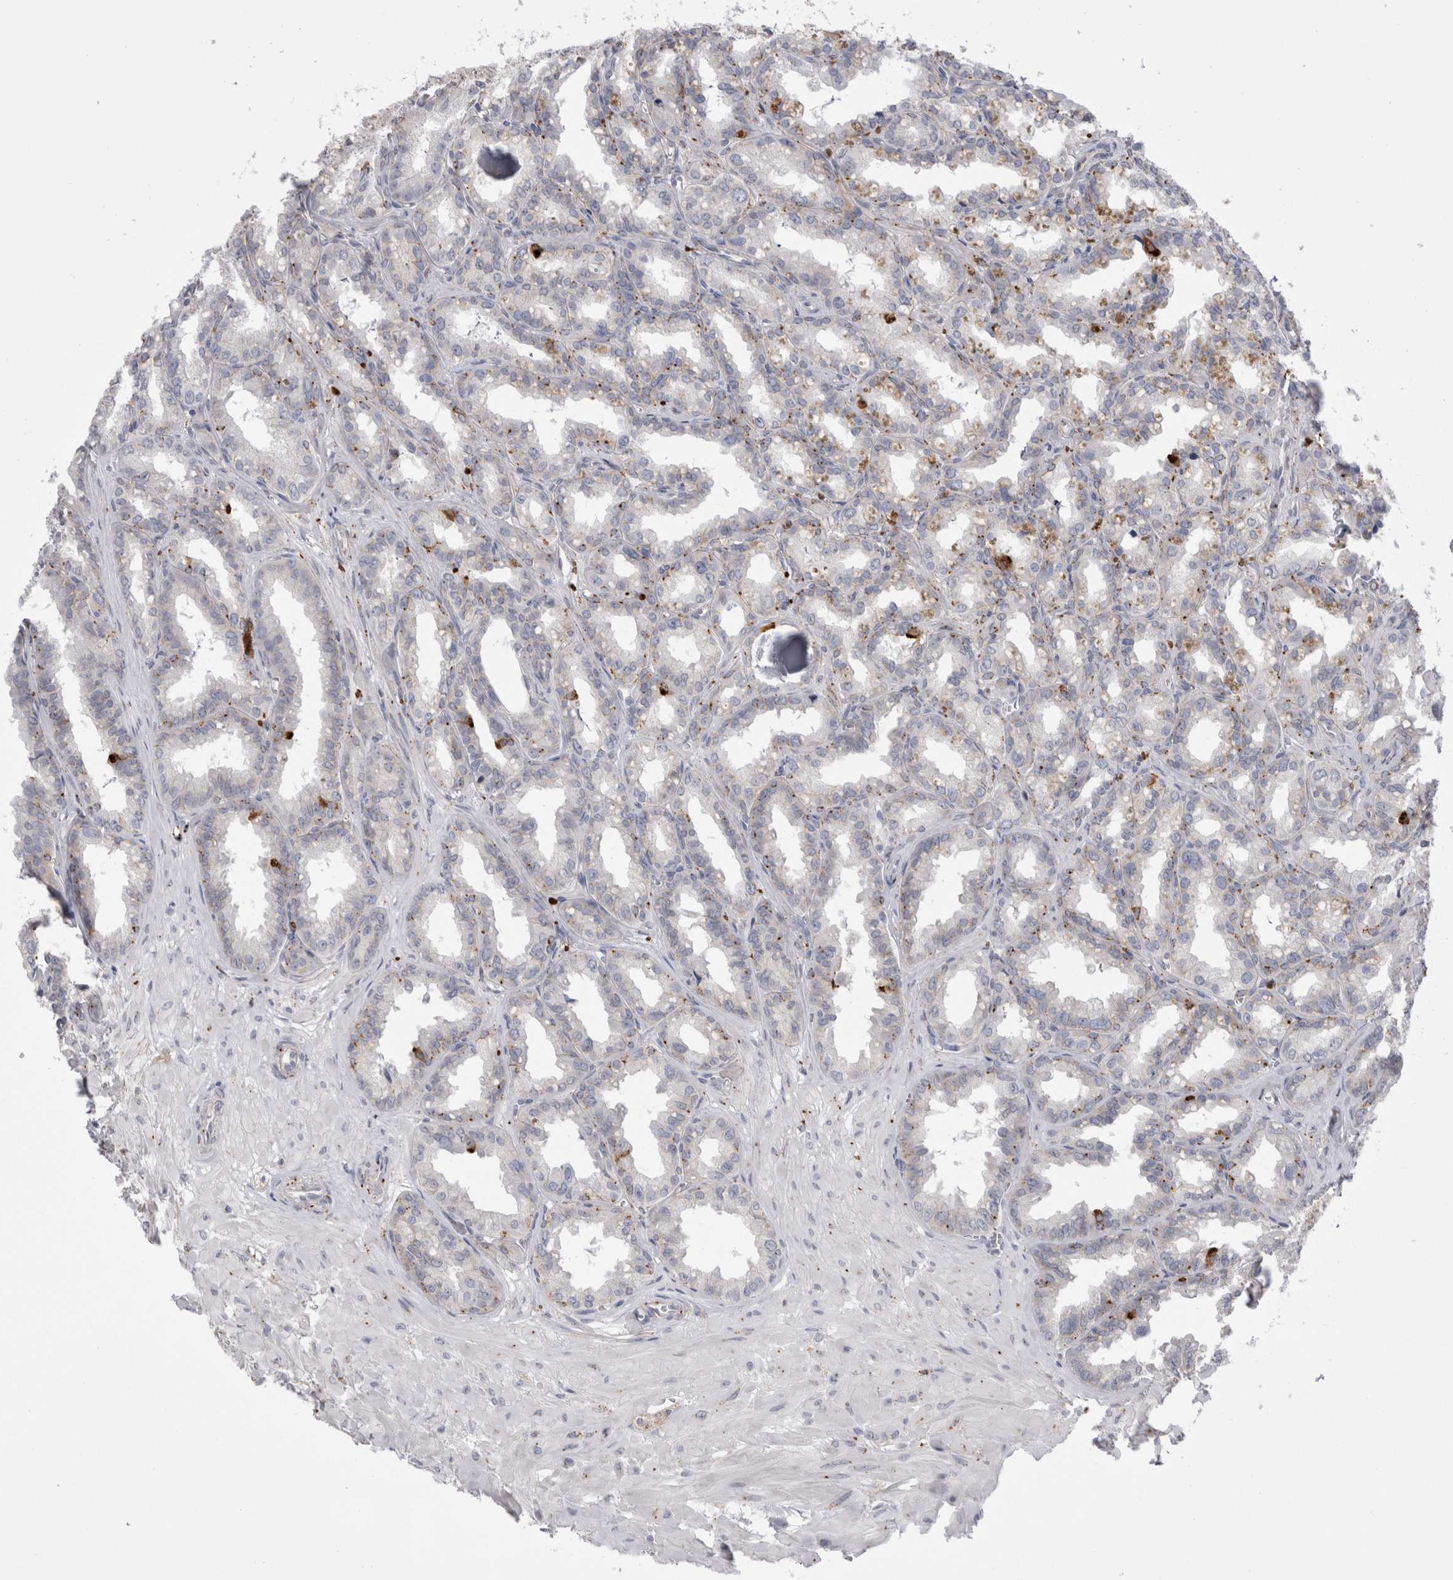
{"staining": {"intensity": "weak", "quantity": "<25%", "location": "cytoplasmic/membranous"}, "tissue": "seminal vesicle", "cell_type": "Glandular cells", "image_type": "normal", "snomed": [{"axis": "morphology", "description": "Normal tissue, NOS"}, {"axis": "topography", "description": "Prostate"}, {"axis": "topography", "description": "Seminal veicle"}], "caption": "Glandular cells are negative for brown protein staining in benign seminal vesicle.", "gene": "EPDR1", "patient": {"sex": "male", "age": 51}}